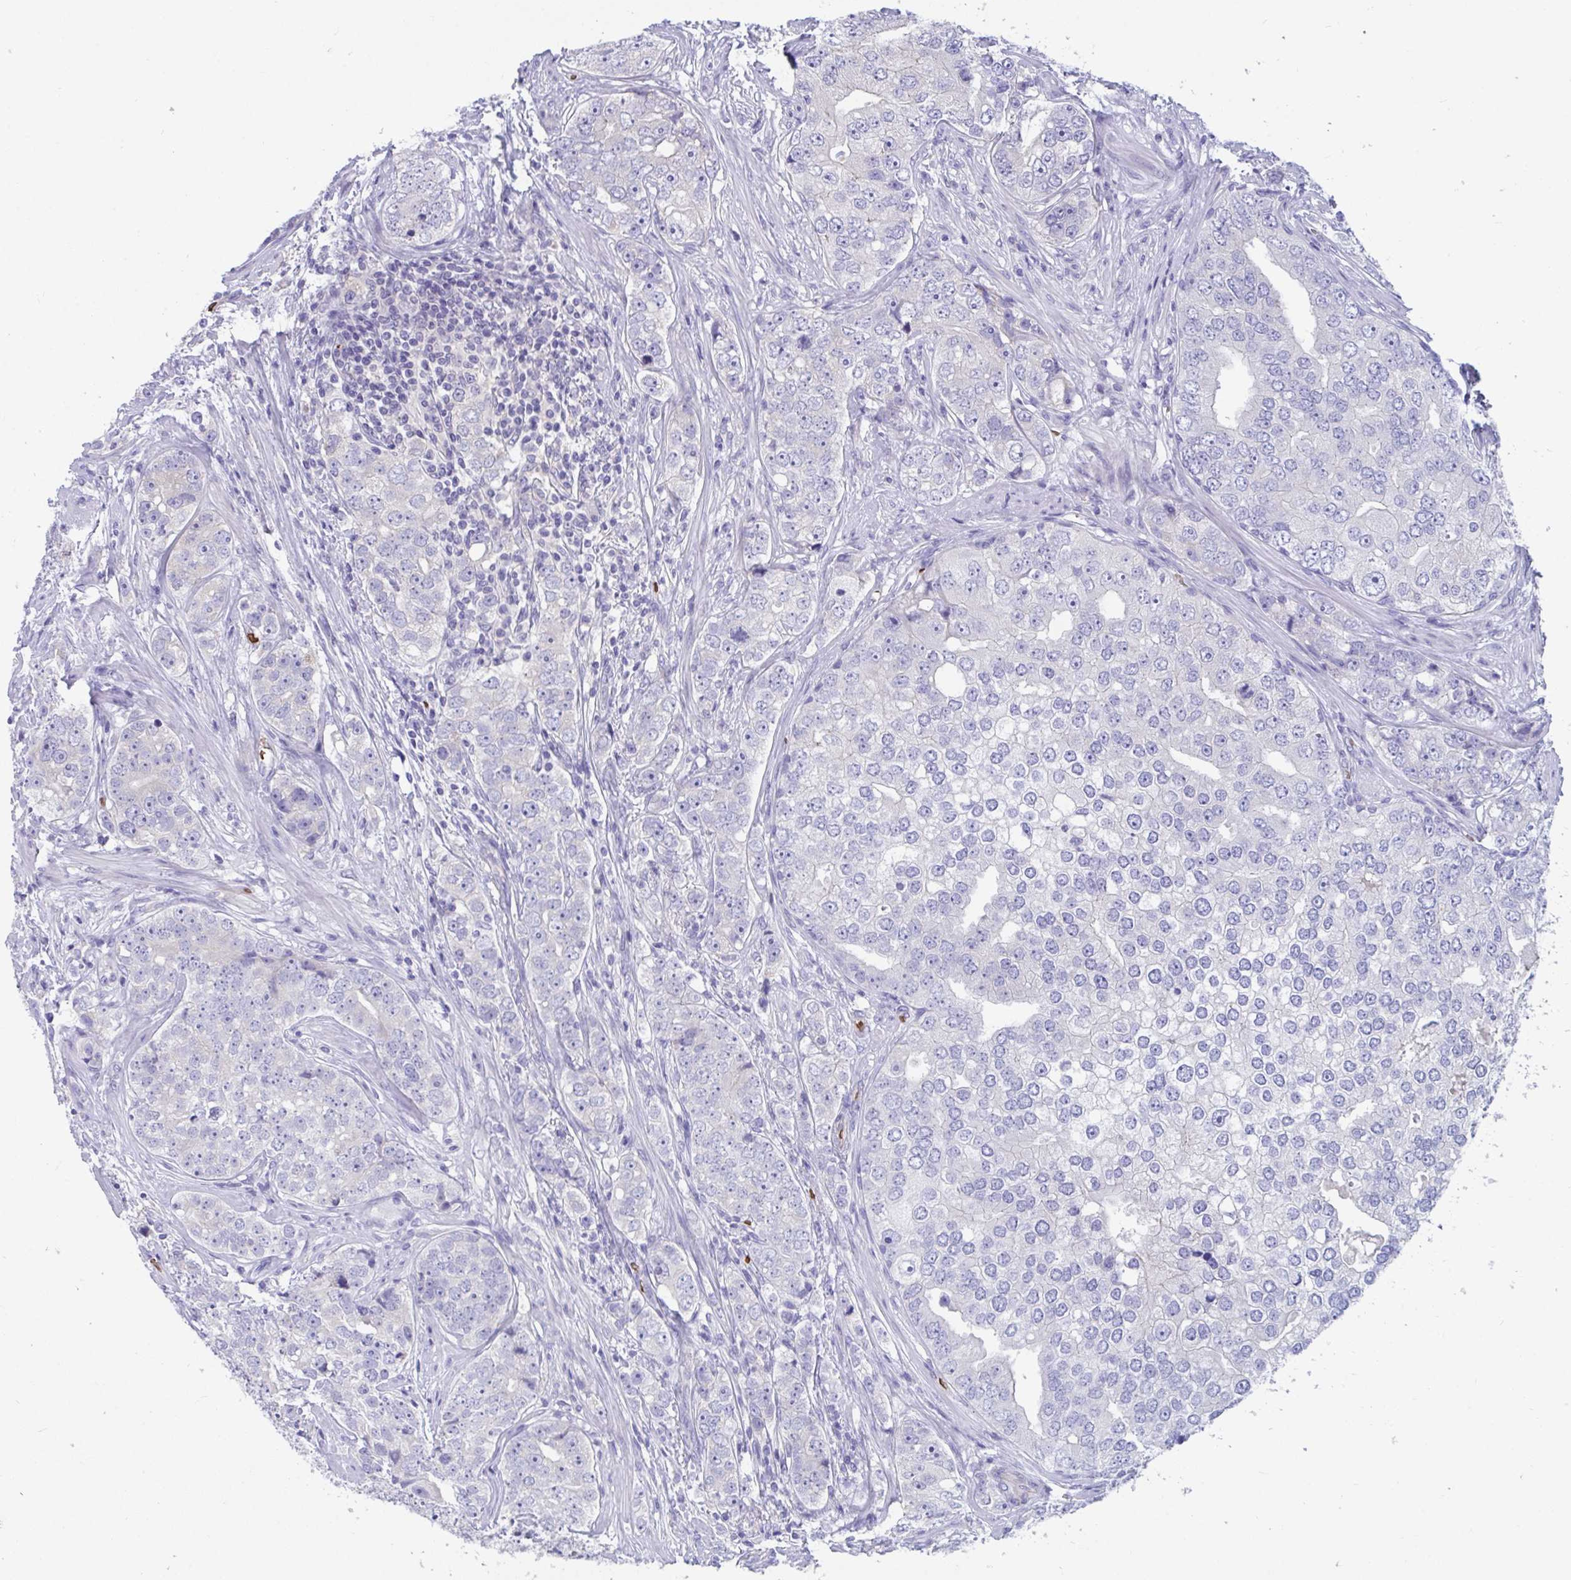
{"staining": {"intensity": "negative", "quantity": "none", "location": "none"}, "tissue": "prostate cancer", "cell_type": "Tumor cells", "image_type": "cancer", "snomed": [{"axis": "morphology", "description": "Adenocarcinoma, High grade"}, {"axis": "topography", "description": "Prostate"}], "caption": "High power microscopy image of an immunohistochemistry (IHC) photomicrograph of prostate cancer, revealing no significant positivity in tumor cells.", "gene": "TTC30B", "patient": {"sex": "male", "age": 60}}